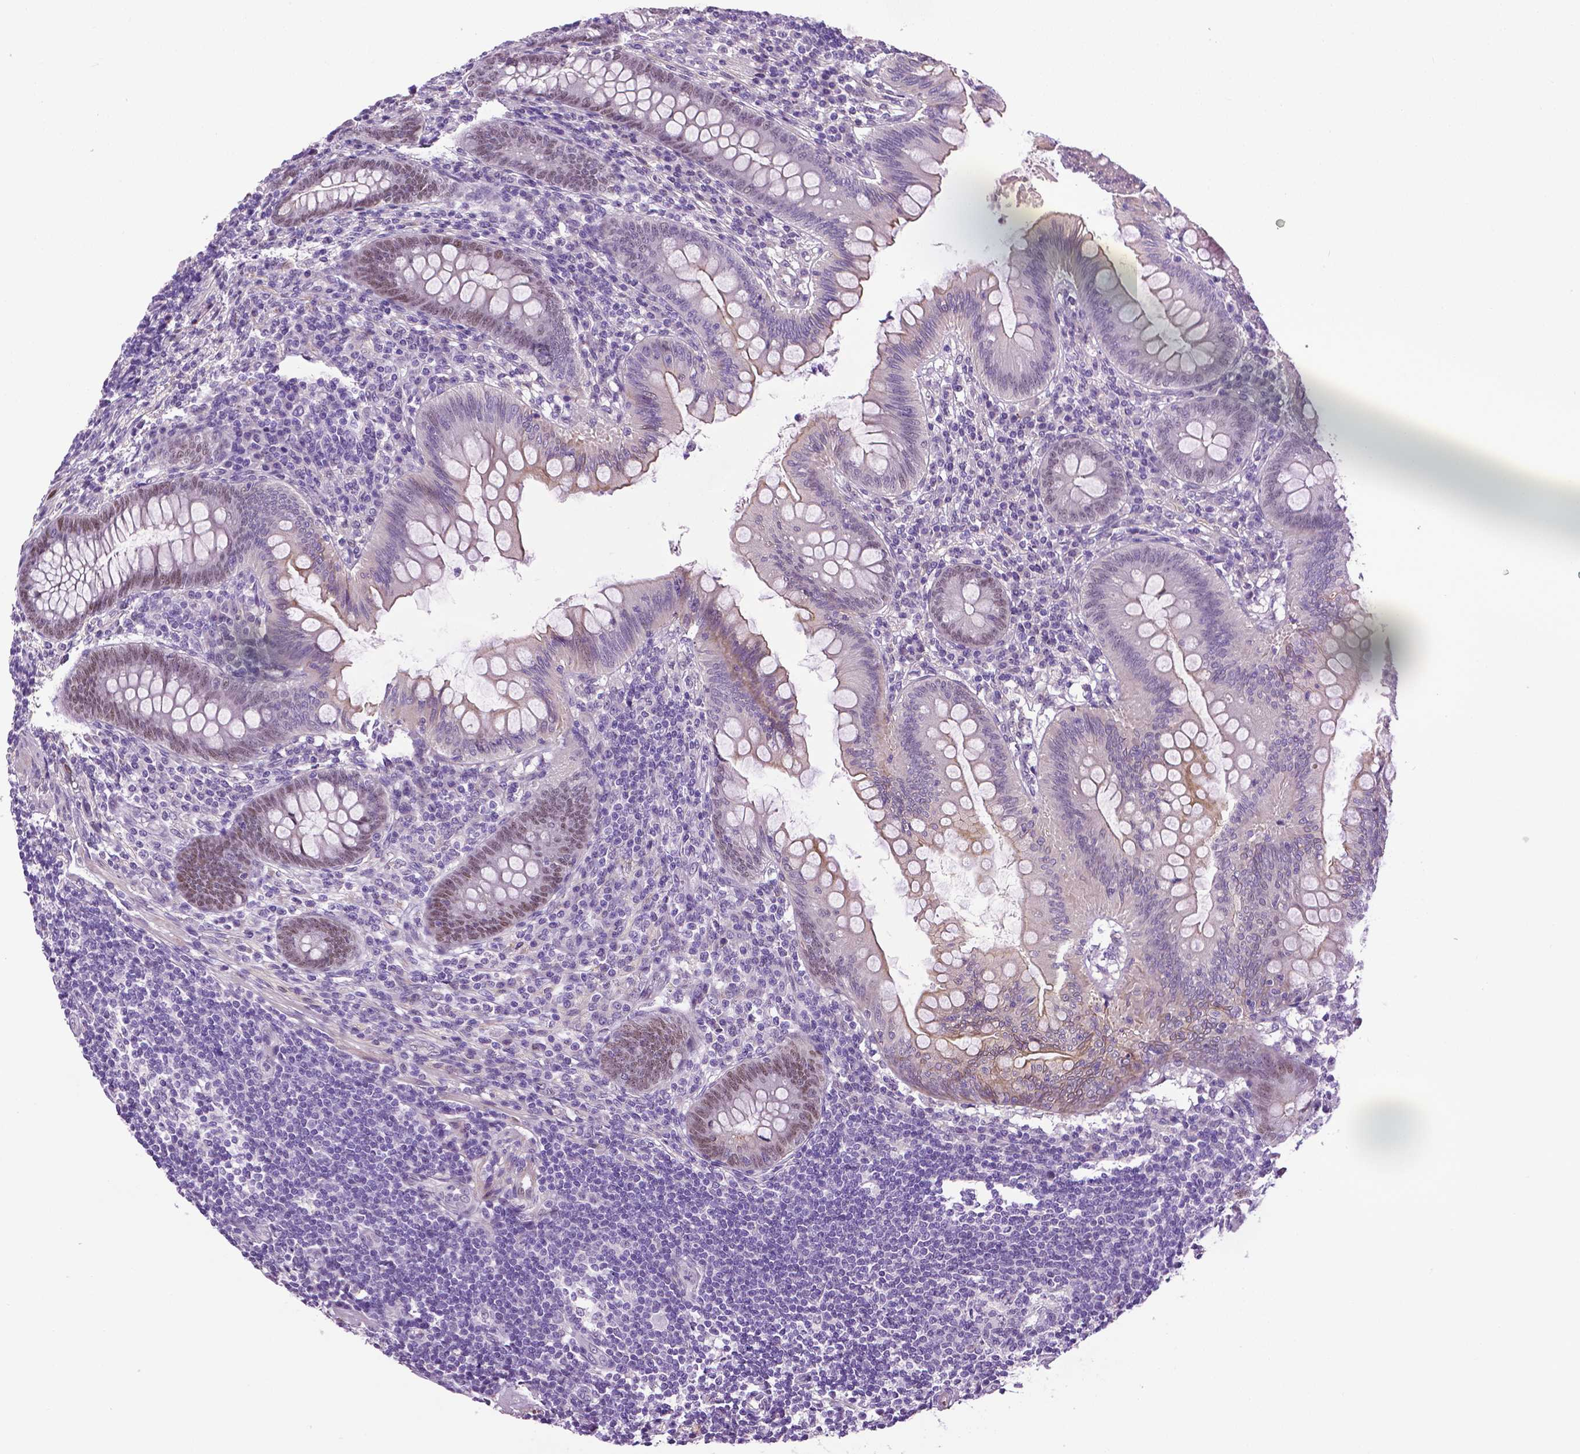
{"staining": {"intensity": "moderate", "quantity": "25%-75%", "location": "cytoplasmic/membranous,nuclear"}, "tissue": "appendix", "cell_type": "Glandular cells", "image_type": "normal", "snomed": [{"axis": "morphology", "description": "Normal tissue, NOS"}, {"axis": "topography", "description": "Appendix"}], "caption": "Immunohistochemistry of normal appendix shows medium levels of moderate cytoplasmic/membranous,nuclear positivity in about 25%-75% of glandular cells. The staining was performed using DAB (3,3'-diaminobenzidine) to visualize the protein expression in brown, while the nuclei were stained in blue with hematoxylin (Magnification: 20x).", "gene": "PTGER3", "patient": {"sex": "female", "age": 57}}